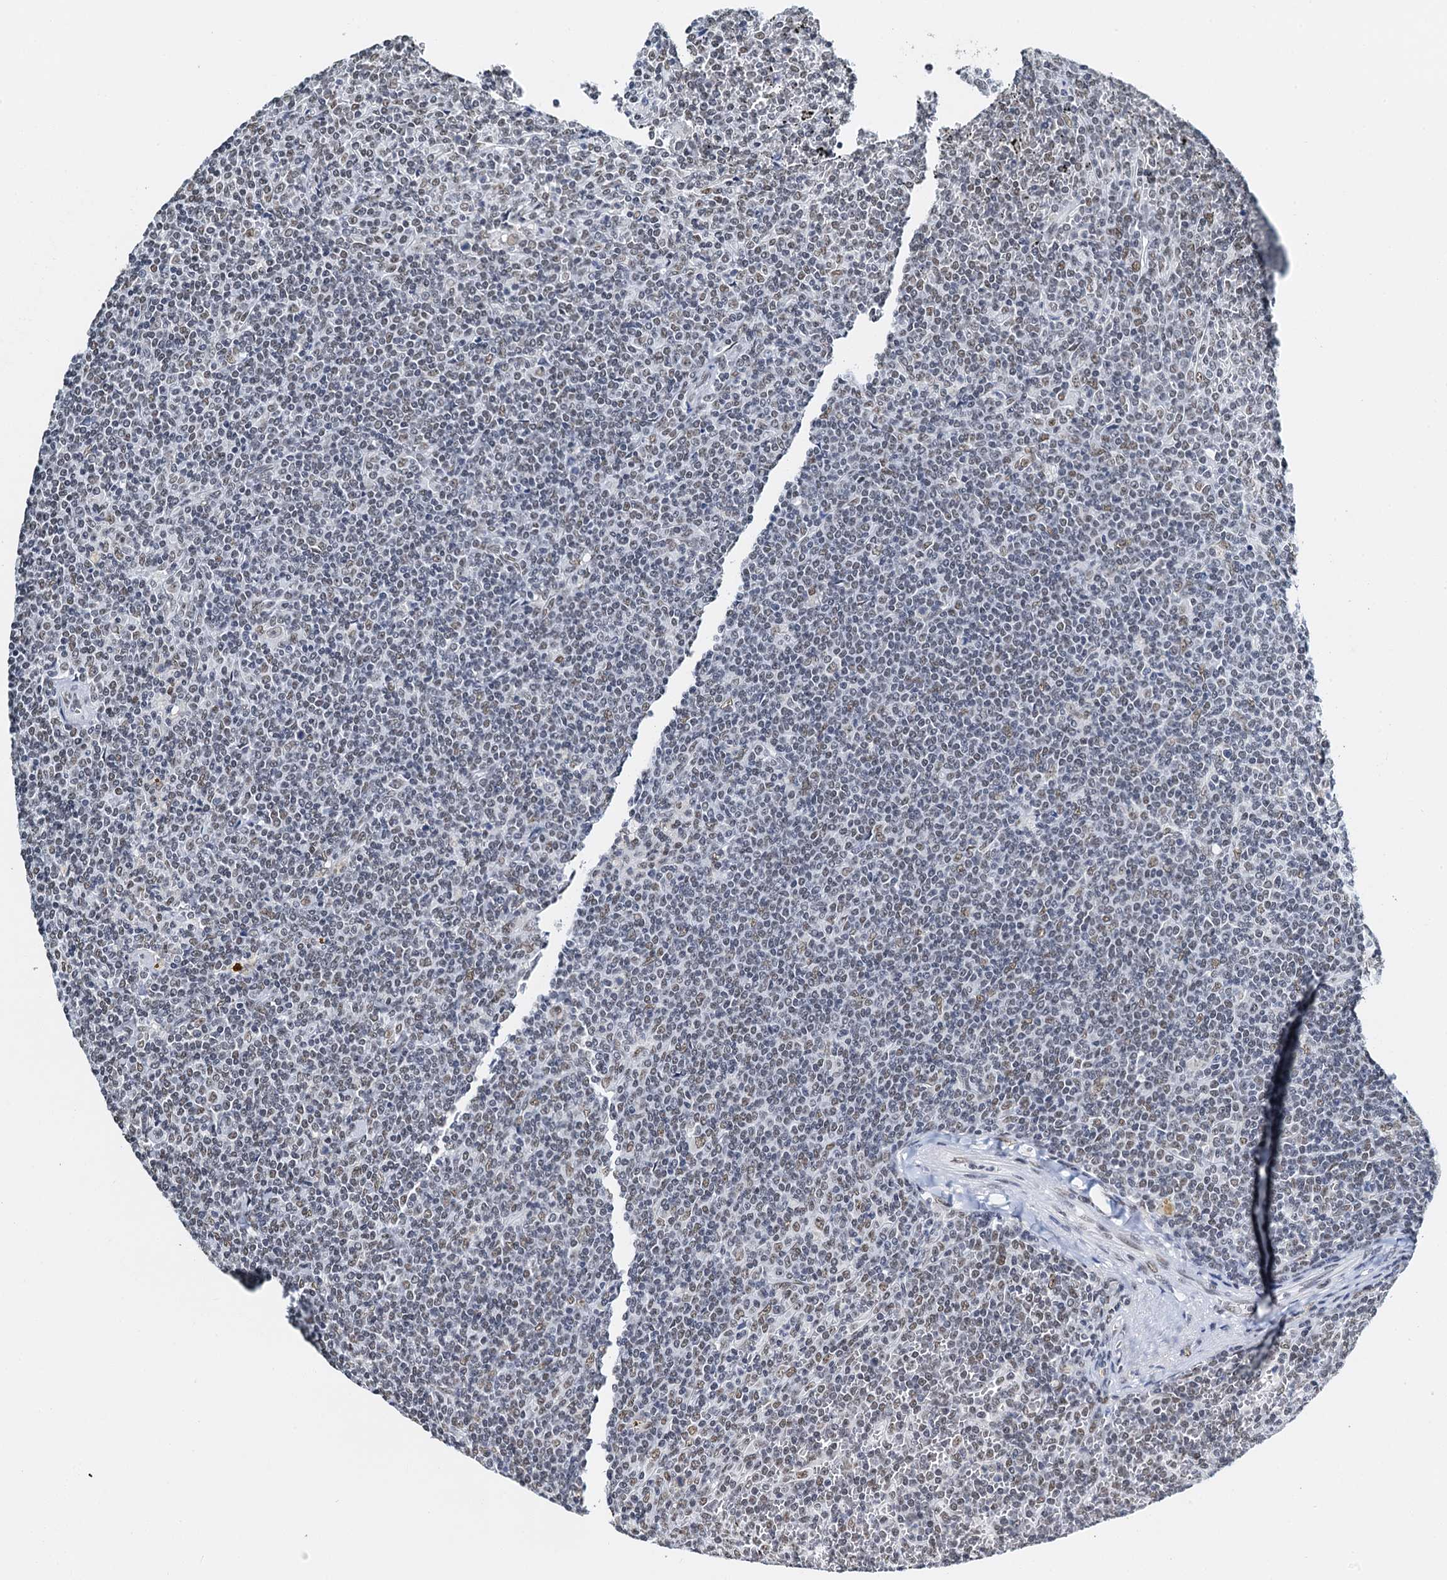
{"staining": {"intensity": "moderate", "quantity": ">75%", "location": "nuclear"}, "tissue": "lymphoma", "cell_type": "Tumor cells", "image_type": "cancer", "snomed": [{"axis": "morphology", "description": "Malignant lymphoma, non-Hodgkin's type, Low grade"}, {"axis": "topography", "description": "Spleen"}], "caption": "There is medium levels of moderate nuclear staining in tumor cells of low-grade malignant lymphoma, non-Hodgkin's type, as demonstrated by immunohistochemical staining (brown color).", "gene": "SLTM", "patient": {"sex": "female", "age": 19}}